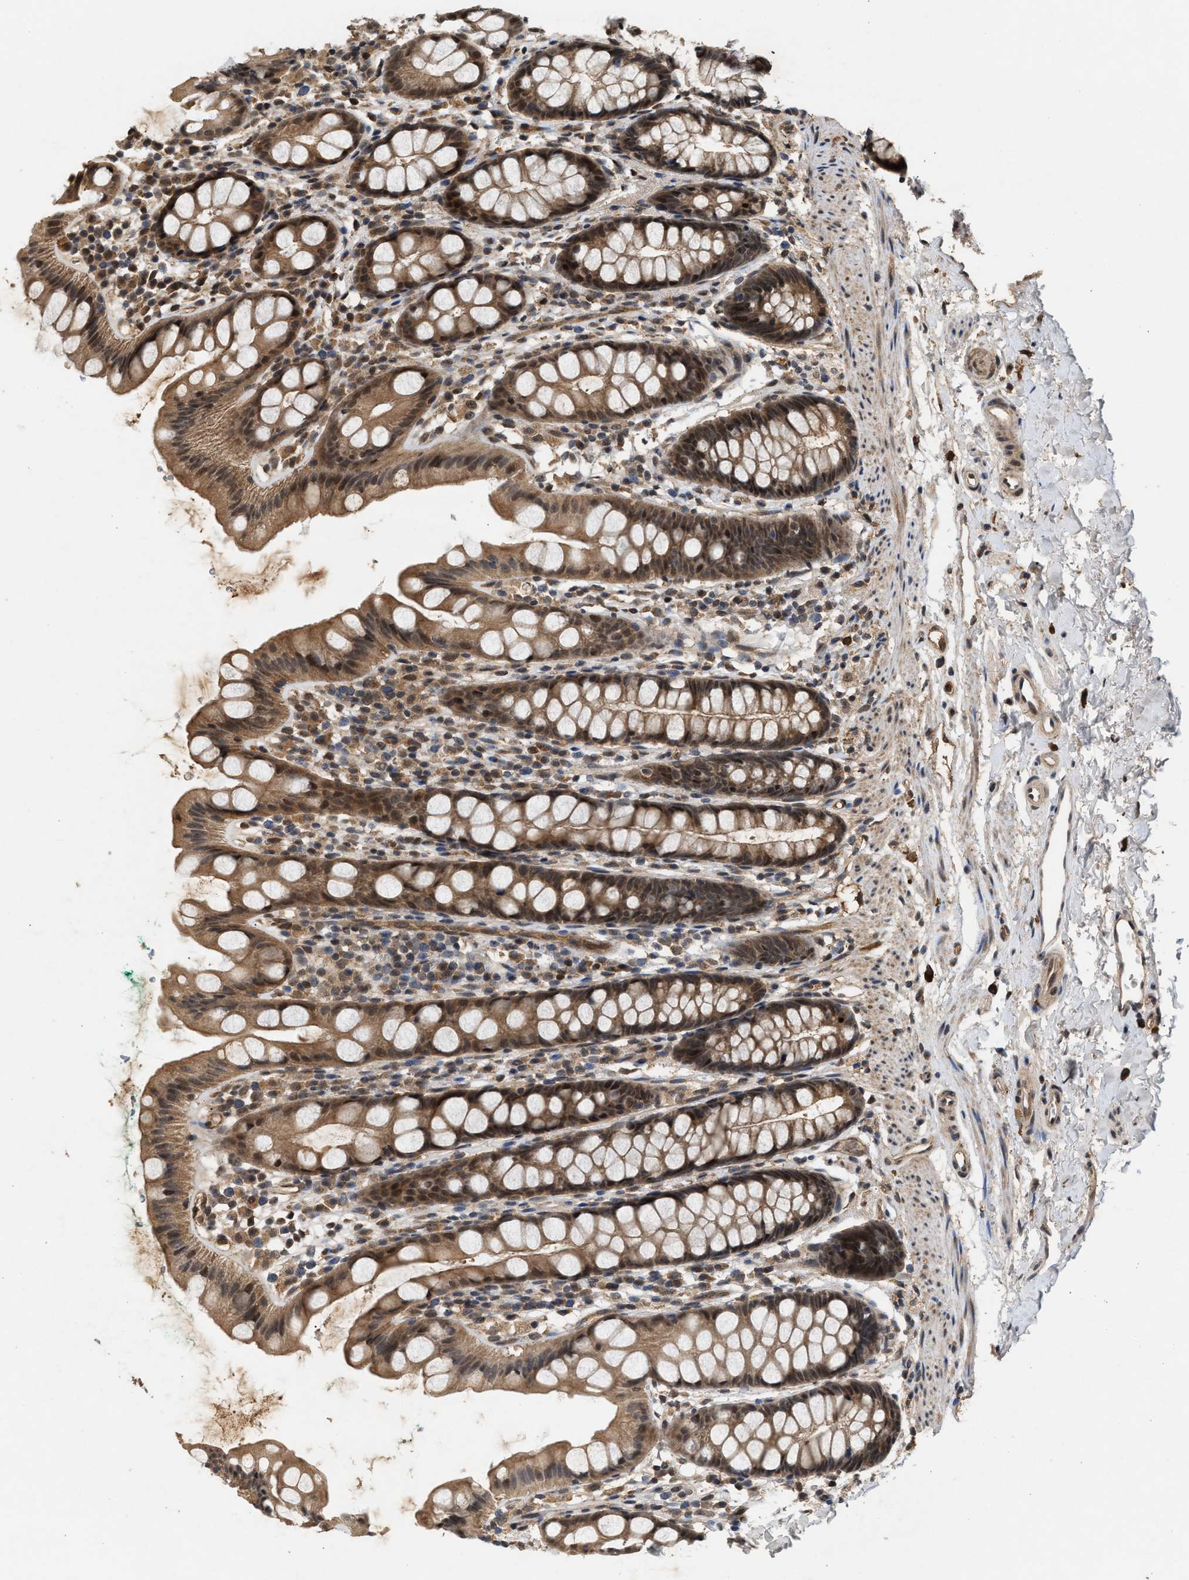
{"staining": {"intensity": "moderate", "quantity": ">75%", "location": "cytoplasmic/membranous,nuclear"}, "tissue": "rectum", "cell_type": "Glandular cells", "image_type": "normal", "snomed": [{"axis": "morphology", "description": "Normal tissue, NOS"}, {"axis": "topography", "description": "Rectum"}], "caption": "This image exhibits IHC staining of benign rectum, with medium moderate cytoplasmic/membranous,nuclear staining in approximately >75% of glandular cells.", "gene": "RUSC2", "patient": {"sex": "female", "age": 65}}